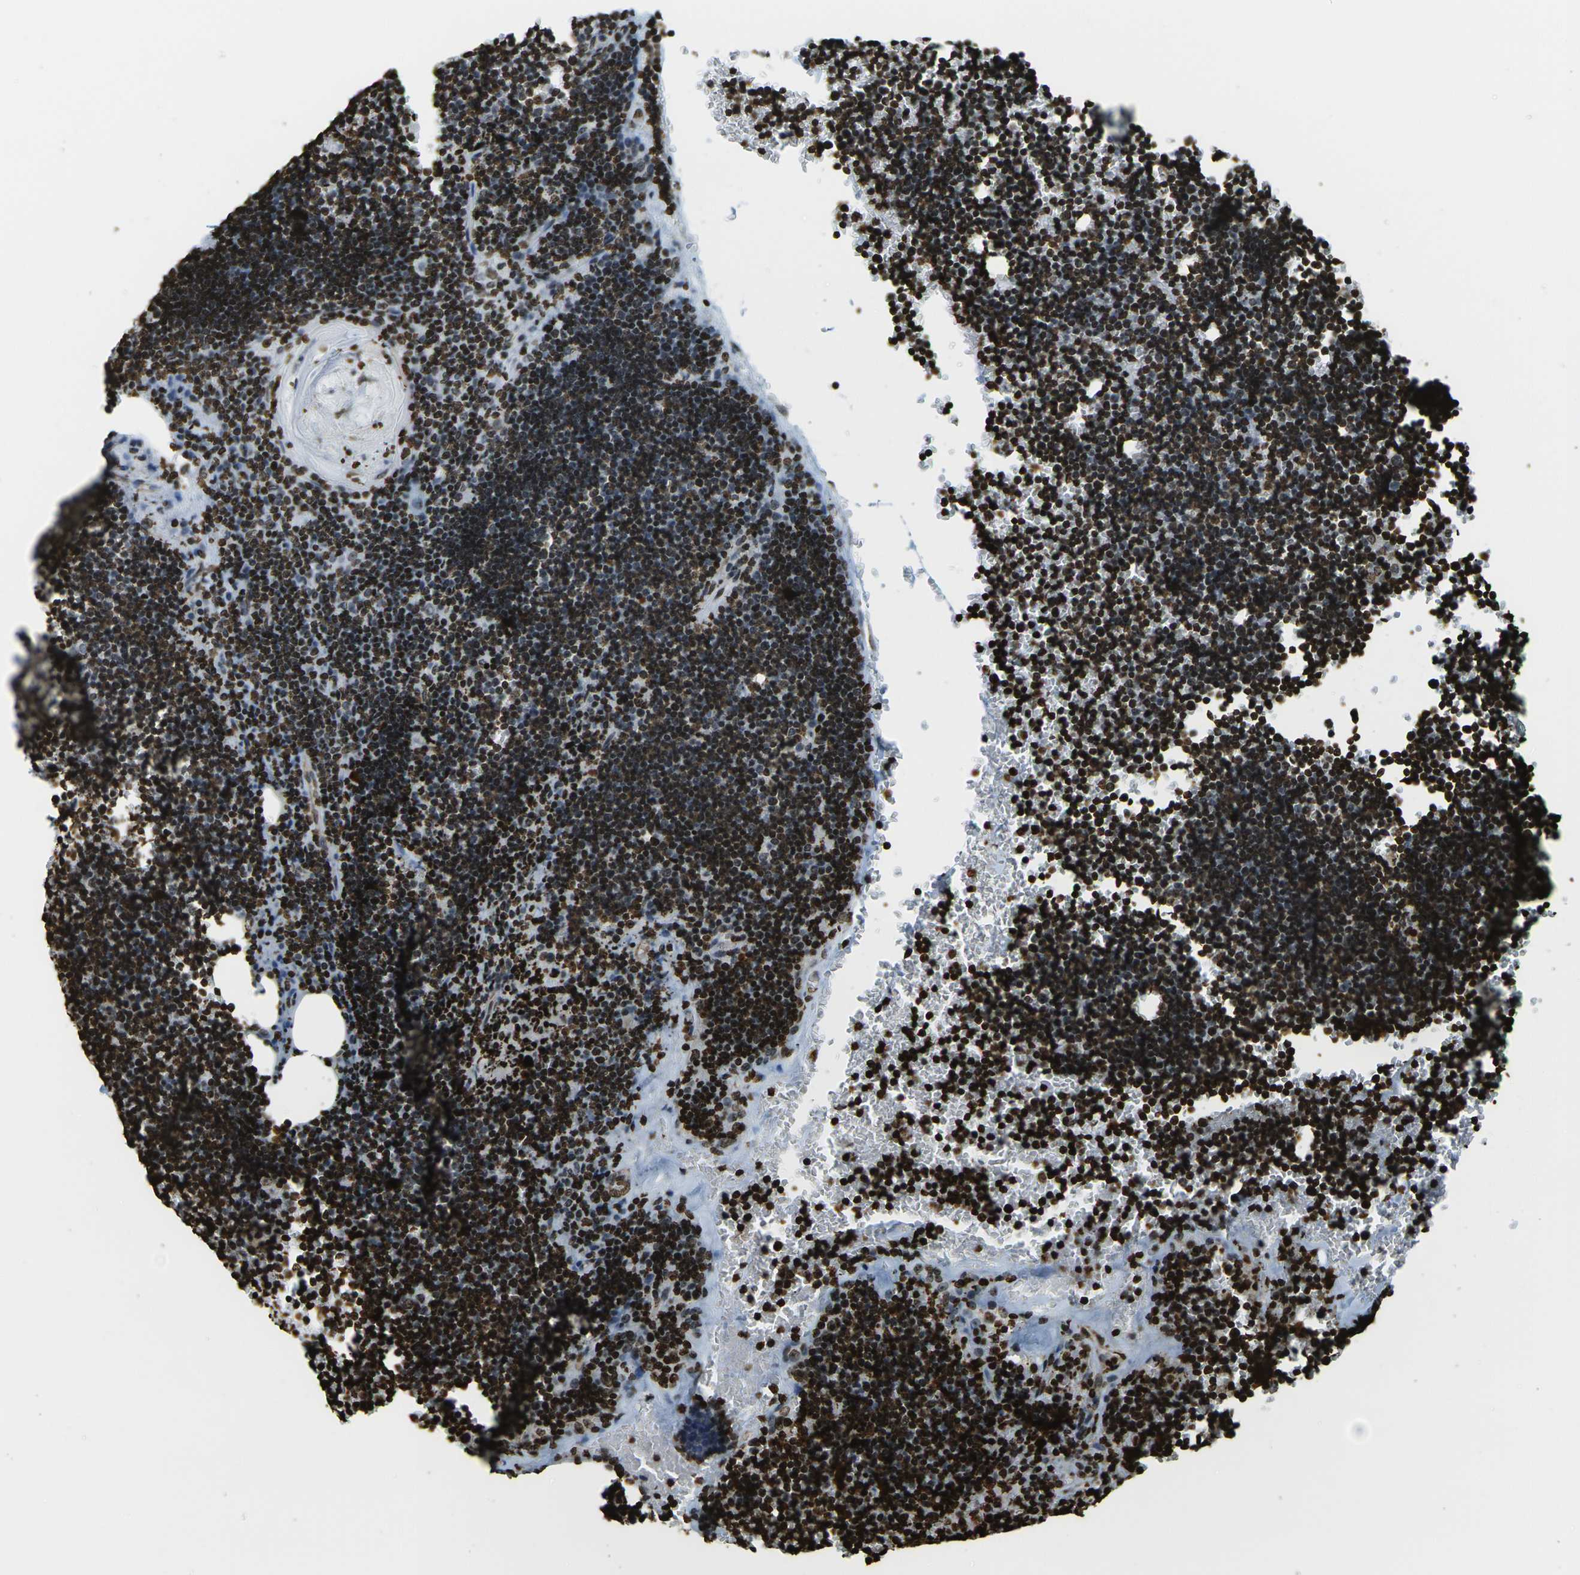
{"staining": {"intensity": "strong", "quantity": ">75%", "location": "nuclear"}, "tissue": "lymph node", "cell_type": "Germinal center cells", "image_type": "normal", "snomed": [{"axis": "morphology", "description": "Normal tissue, NOS"}, {"axis": "topography", "description": "Lymph node"}], "caption": "An image of human lymph node stained for a protein reveals strong nuclear brown staining in germinal center cells.", "gene": "H1", "patient": {"sex": "male", "age": 33}}